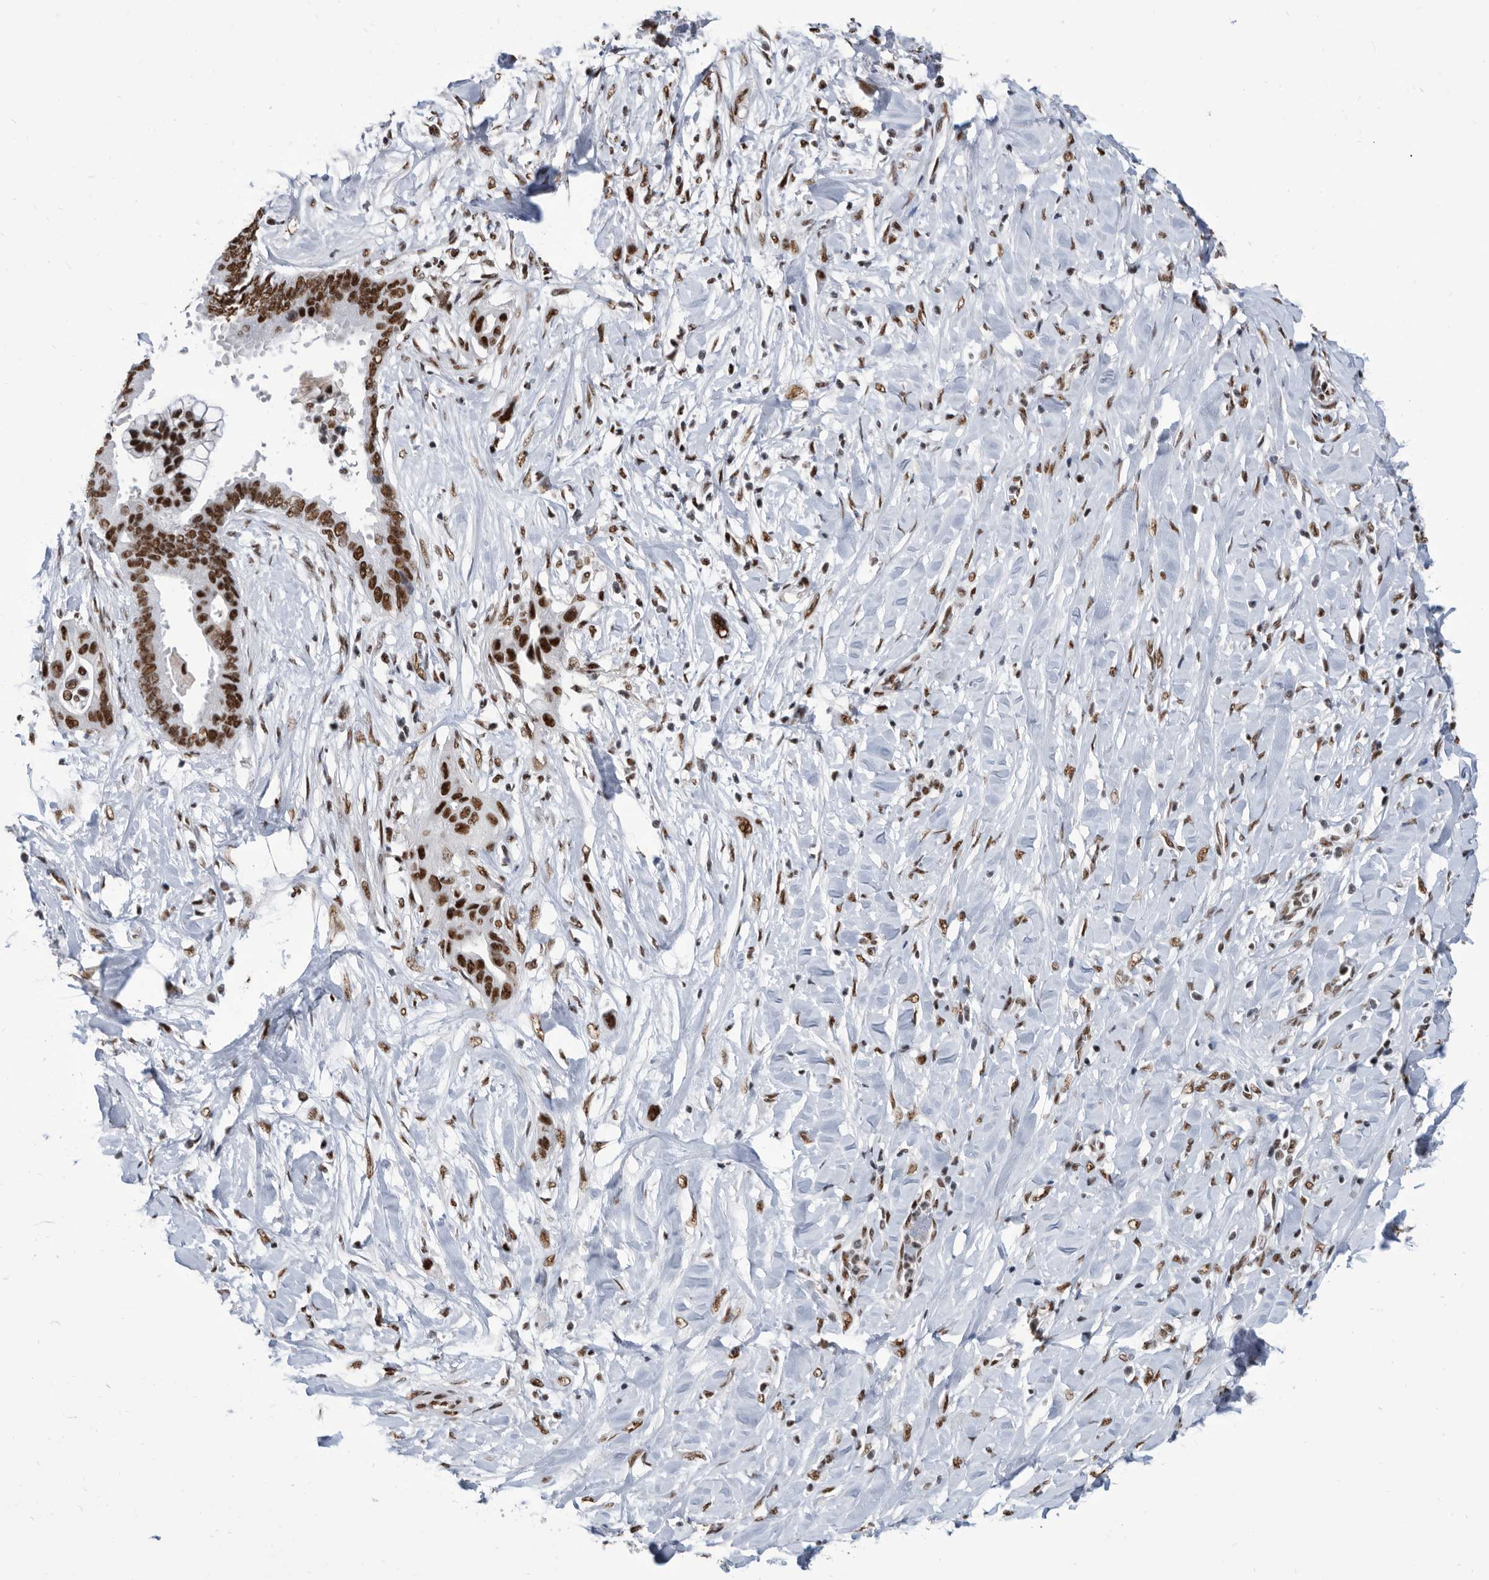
{"staining": {"intensity": "strong", "quantity": ">75%", "location": "nuclear"}, "tissue": "pancreatic cancer", "cell_type": "Tumor cells", "image_type": "cancer", "snomed": [{"axis": "morphology", "description": "Normal tissue, NOS"}, {"axis": "morphology", "description": "Adenocarcinoma, NOS"}, {"axis": "topography", "description": "Pancreas"}, {"axis": "topography", "description": "Peripheral nerve tissue"}], "caption": "Adenocarcinoma (pancreatic) tissue exhibits strong nuclear expression in approximately >75% of tumor cells, visualized by immunohistochemistry.", "gene": "SF3A1", "patient": {"sex": "male", "age": 59}}